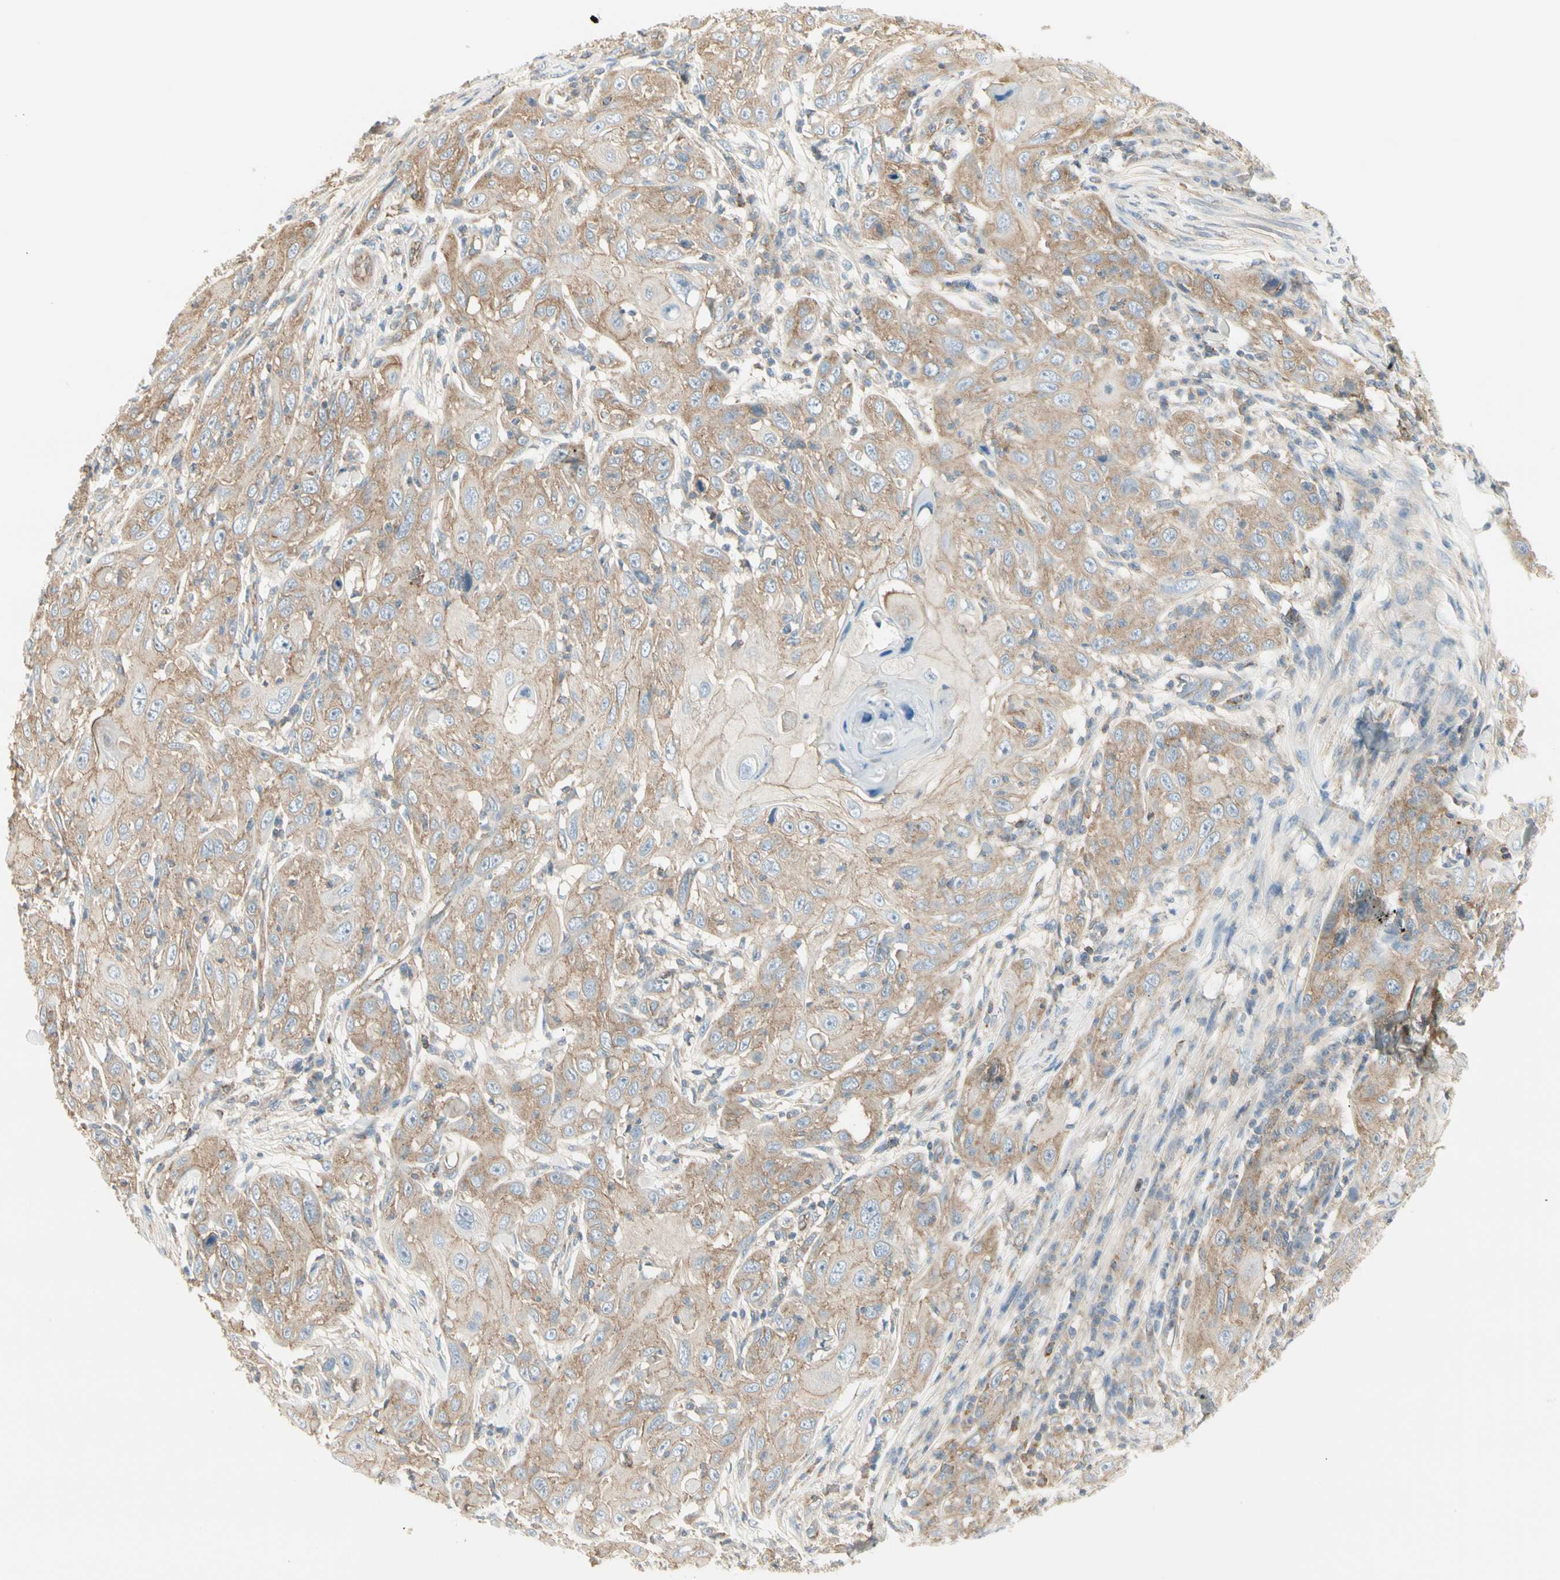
{"staining": {"intensity": "weak", "quantity": ">75%", "location": "cytoplasmic/membranous"}, "tissue": "skin cancer", "cell_type": "Tumor cells", "image_type": "cancer", "snomed": [{"axis": "morphology", "description": "Squamous cell carcinoma, NOS"}, {"axis": "topography", "description": "Skin"}], "caption": "There is low levels of weak cytoplasmic/membranous staining in tumor cells of skin cancer, as demonstrated by immunohistochemical staining (brown color).", "gene": "AGFG1", "patient": {"sex": "female", "age": 88}}